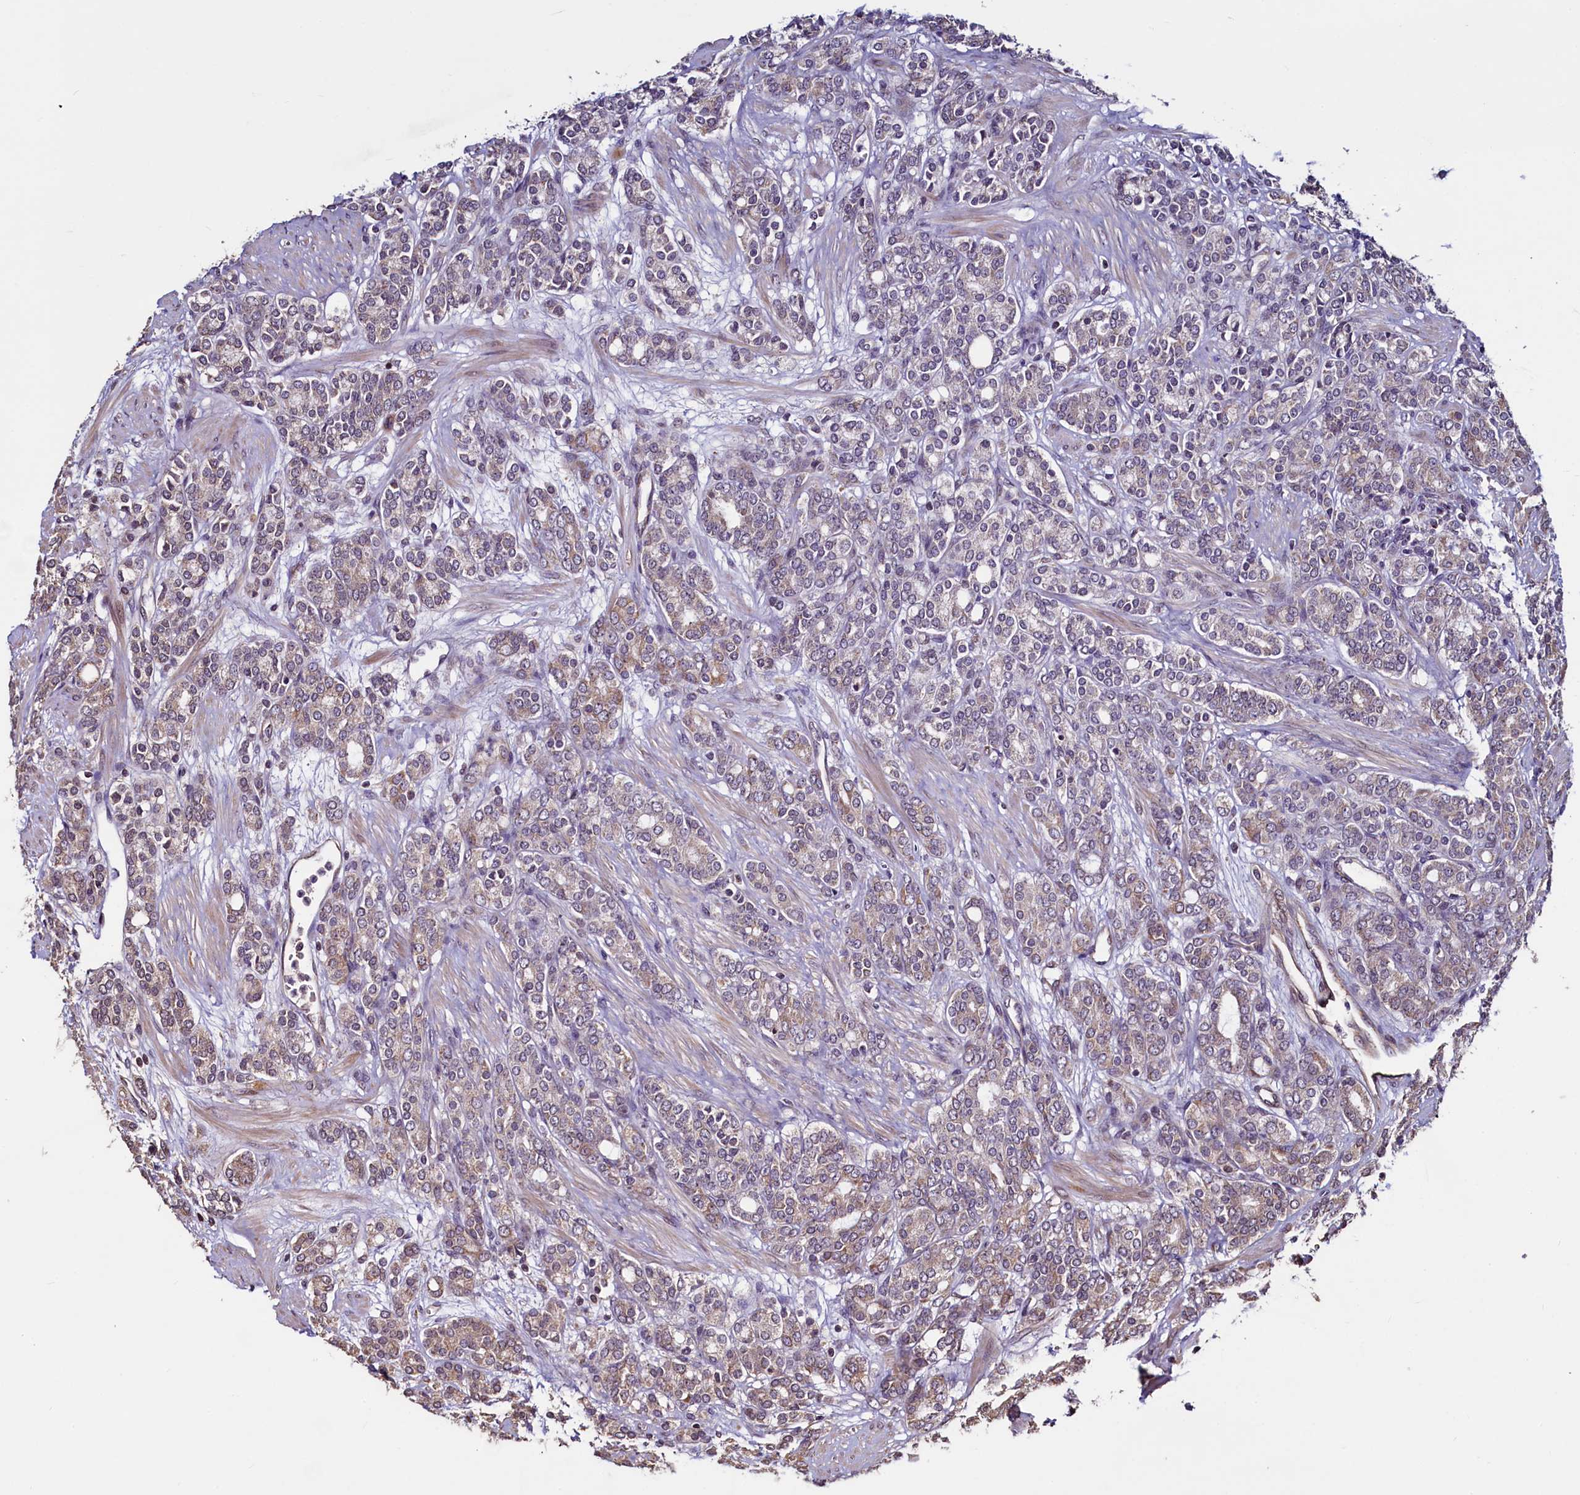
{"staining": {"intensity": "weak", "quantity": "<25%", "location": "cytoplasmic/membranous"}, "tissue": "prostate cancer", "cell_type": "Tumor cells", "image_type": "cancer", "snomed": [{"axis": "morphology", "description": "Adenocarcinoma, High grade"}, {"axis": "topography", "description": "Prostate"}], "caption": "Histopathology image shows no protein staining in tumor cells of prostate cancer tissue.", "gene": "RBFA", "patient": {"sex": "male", "age": 62}}